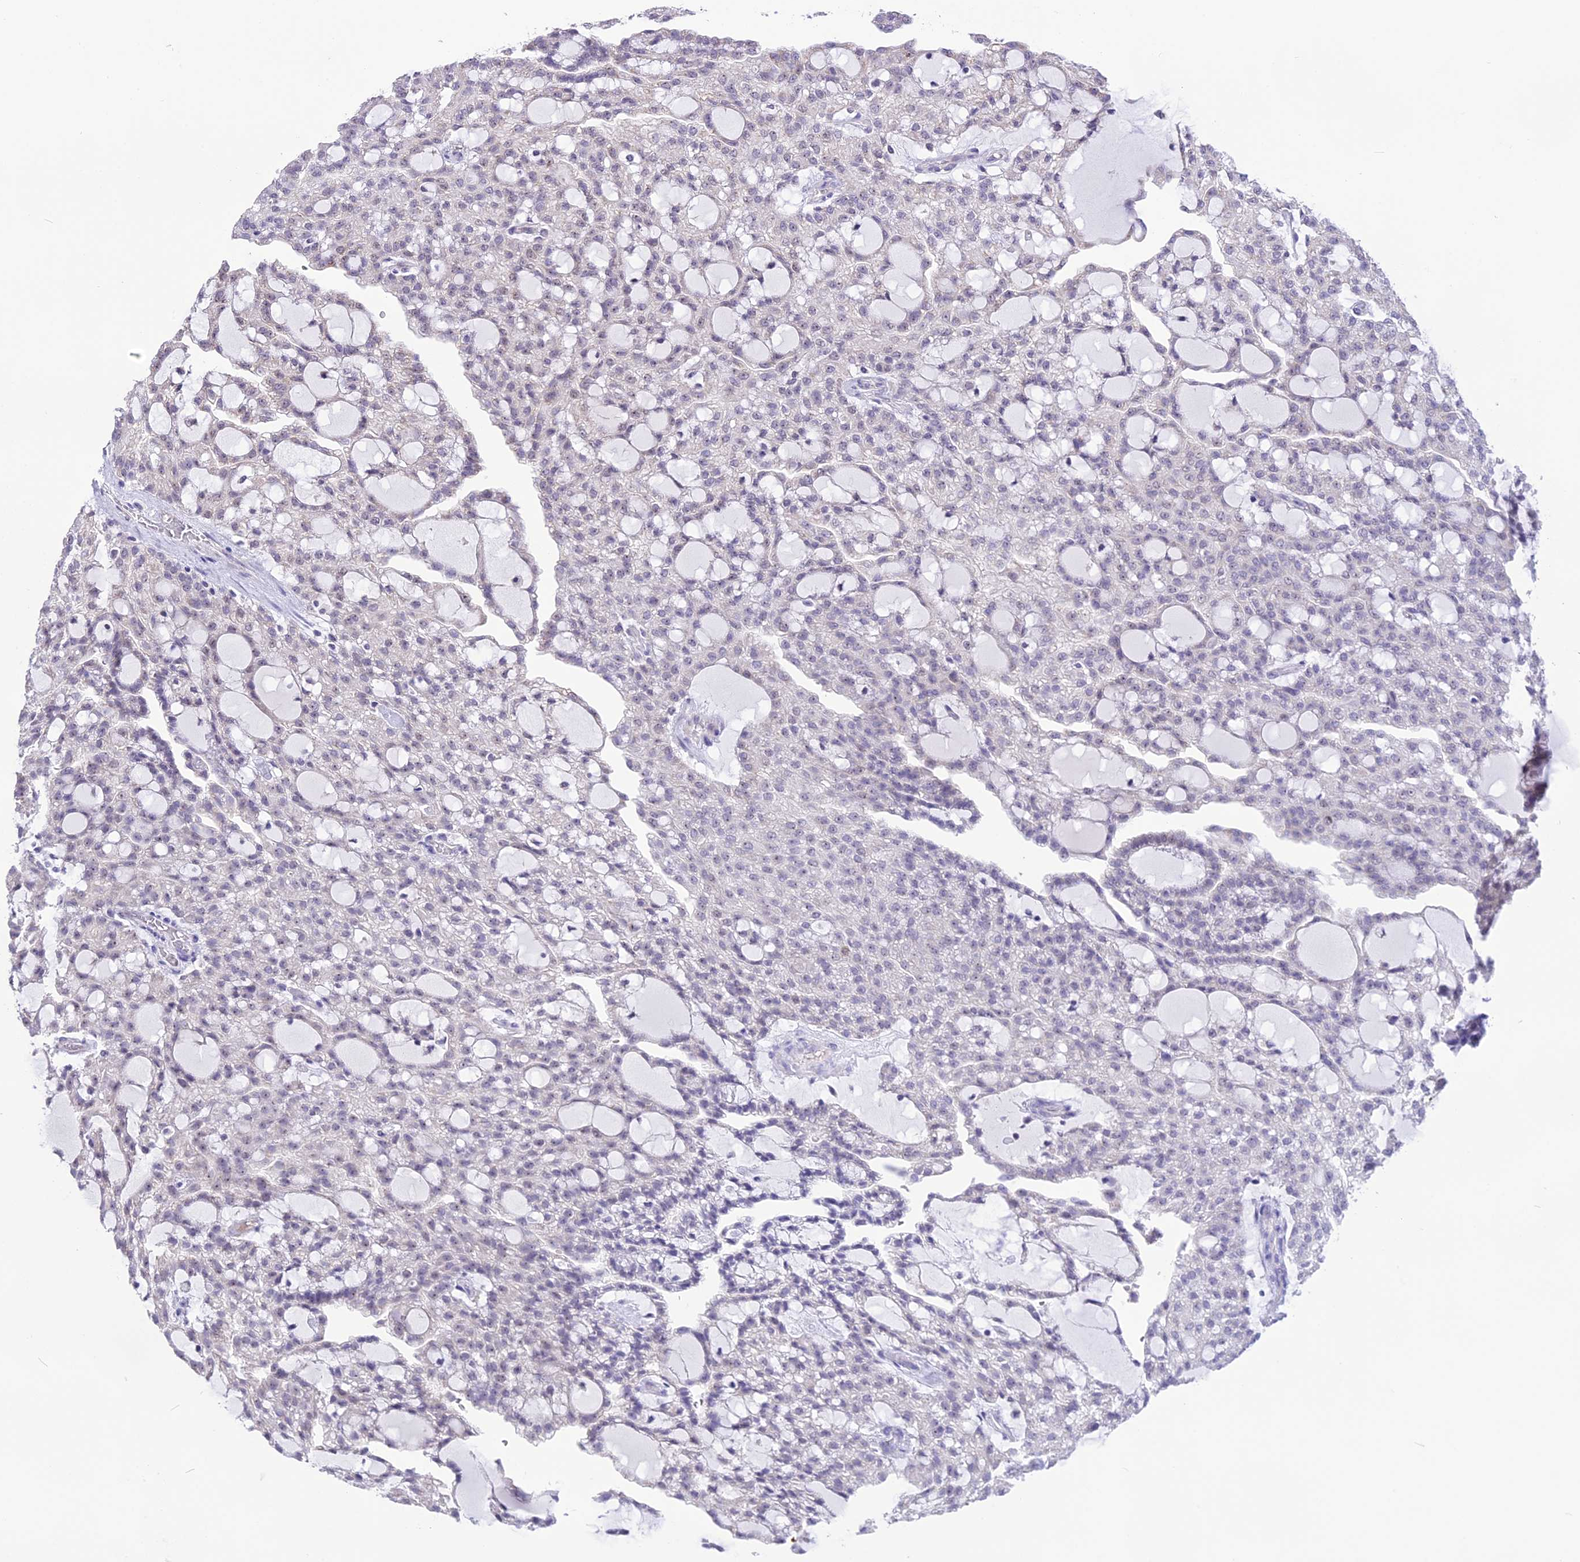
{"staining": {"intensity": "weak", "quantity": "<25%", "location": "nuclear"}, "tissue": "renal cancer", "cell_type": "Tumor cells", "image_type": "cancer", "snomed": [{"axis": "morphology", "description": "Adenocarcinoma, NOS"}, {"axis": "topography", "description": "Kidney"}], "caption": "Immunohistochemistry image of human adenocarcinoma (renal) stained for a protein (brown), which shows no staining in tumor cells.", "gene": "CMSS1", "patient": {"sex": "male", "age": 63}}